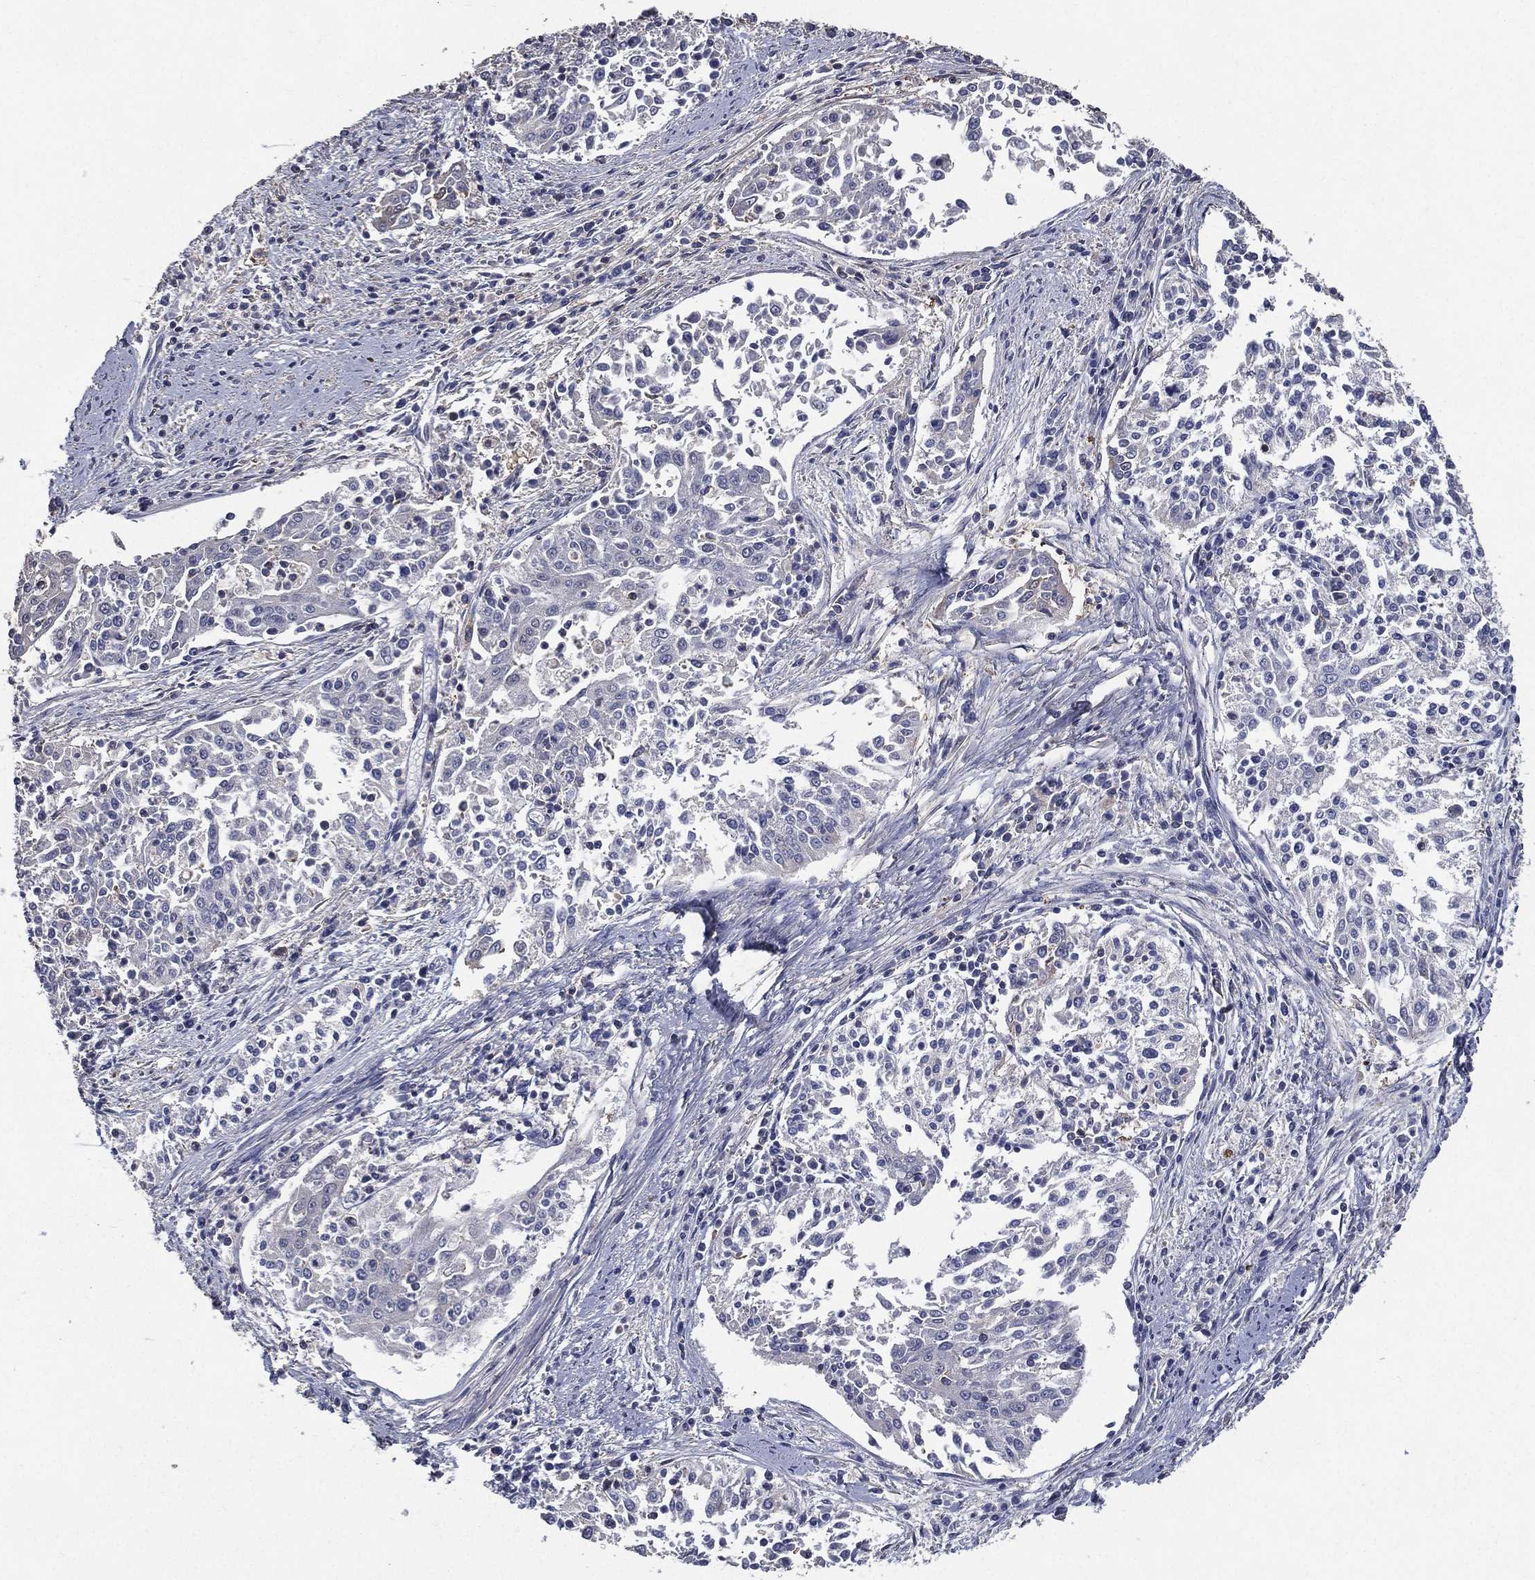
{"staining": {"intensity": "negative", "quantity": "none", "location": "none"}, "tissue": "cervical cancer", "cell_type": "Tumor cells", "image_type": "cancer", "snomed": [{"axis": "morphology", "description": "Squamous cell carcinoma, NOS"}, {"axis": "topography", "description": "Cervix"}], "caption": "A high-resolution photomicrograph shows immunohistochemistry (IHC) staining of squamous cell carcinoma (cervical), which shows no significant positivity in tumor cells.", "gene": "SERPINB2", "patient": {"sex": "female", "age": 41}}